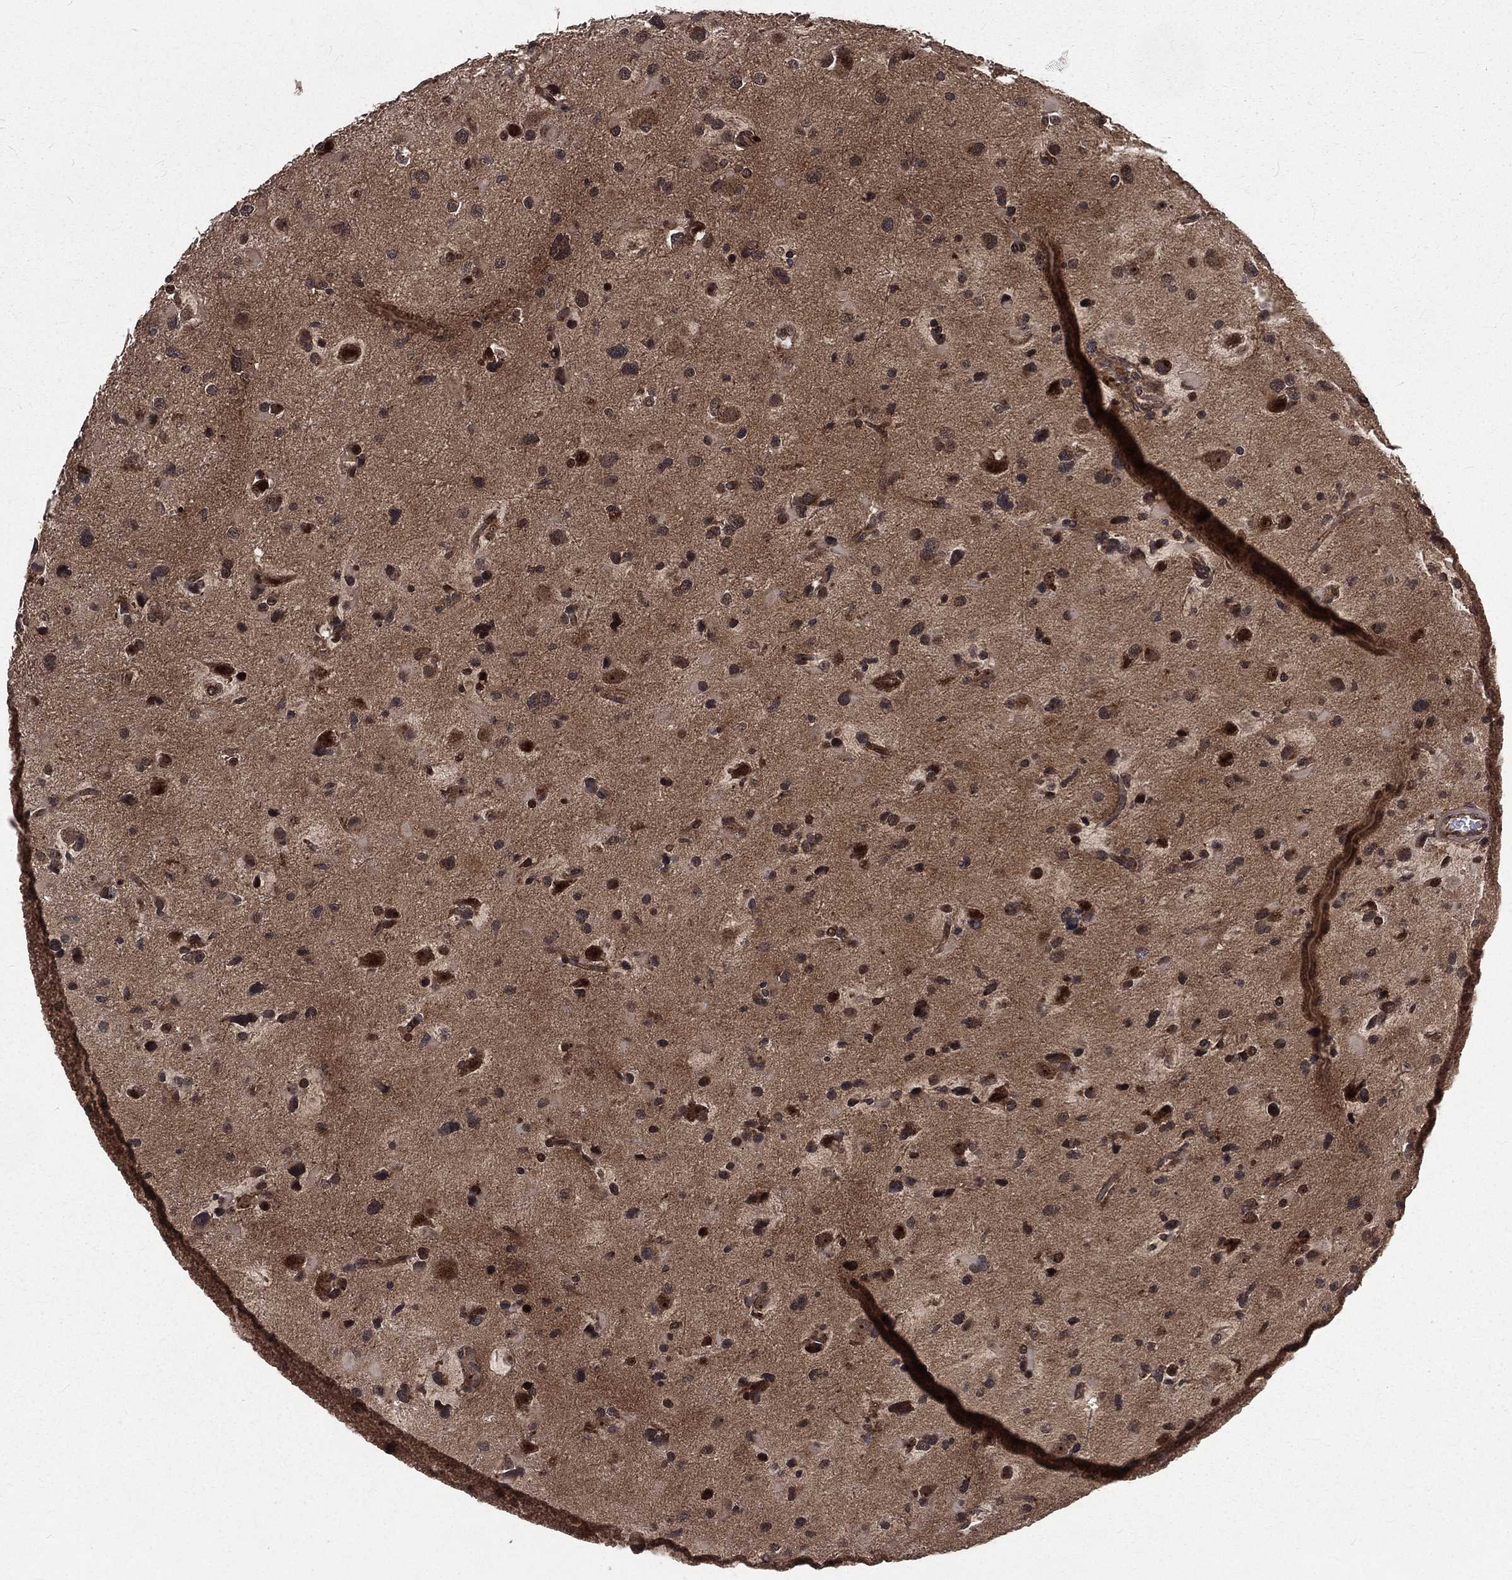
{"staining": {"intensity": "strong", "quantity": "<25%", "location": "nuclear"}, "tissue": "glioma", "cell_type": "Tumor cells", "image_type": "cancer", "snomed": [{"axis": "morphology", "description": "Glioma, malignant, Low grade"}, {"axis": "topography", "description": "Brain"}], "caption": "A brown stain highlights strong nuclear staining of a protein in glioma tumor cells.", "gene": "ARL3", "patient": {"sex": "female", "age": 32}}